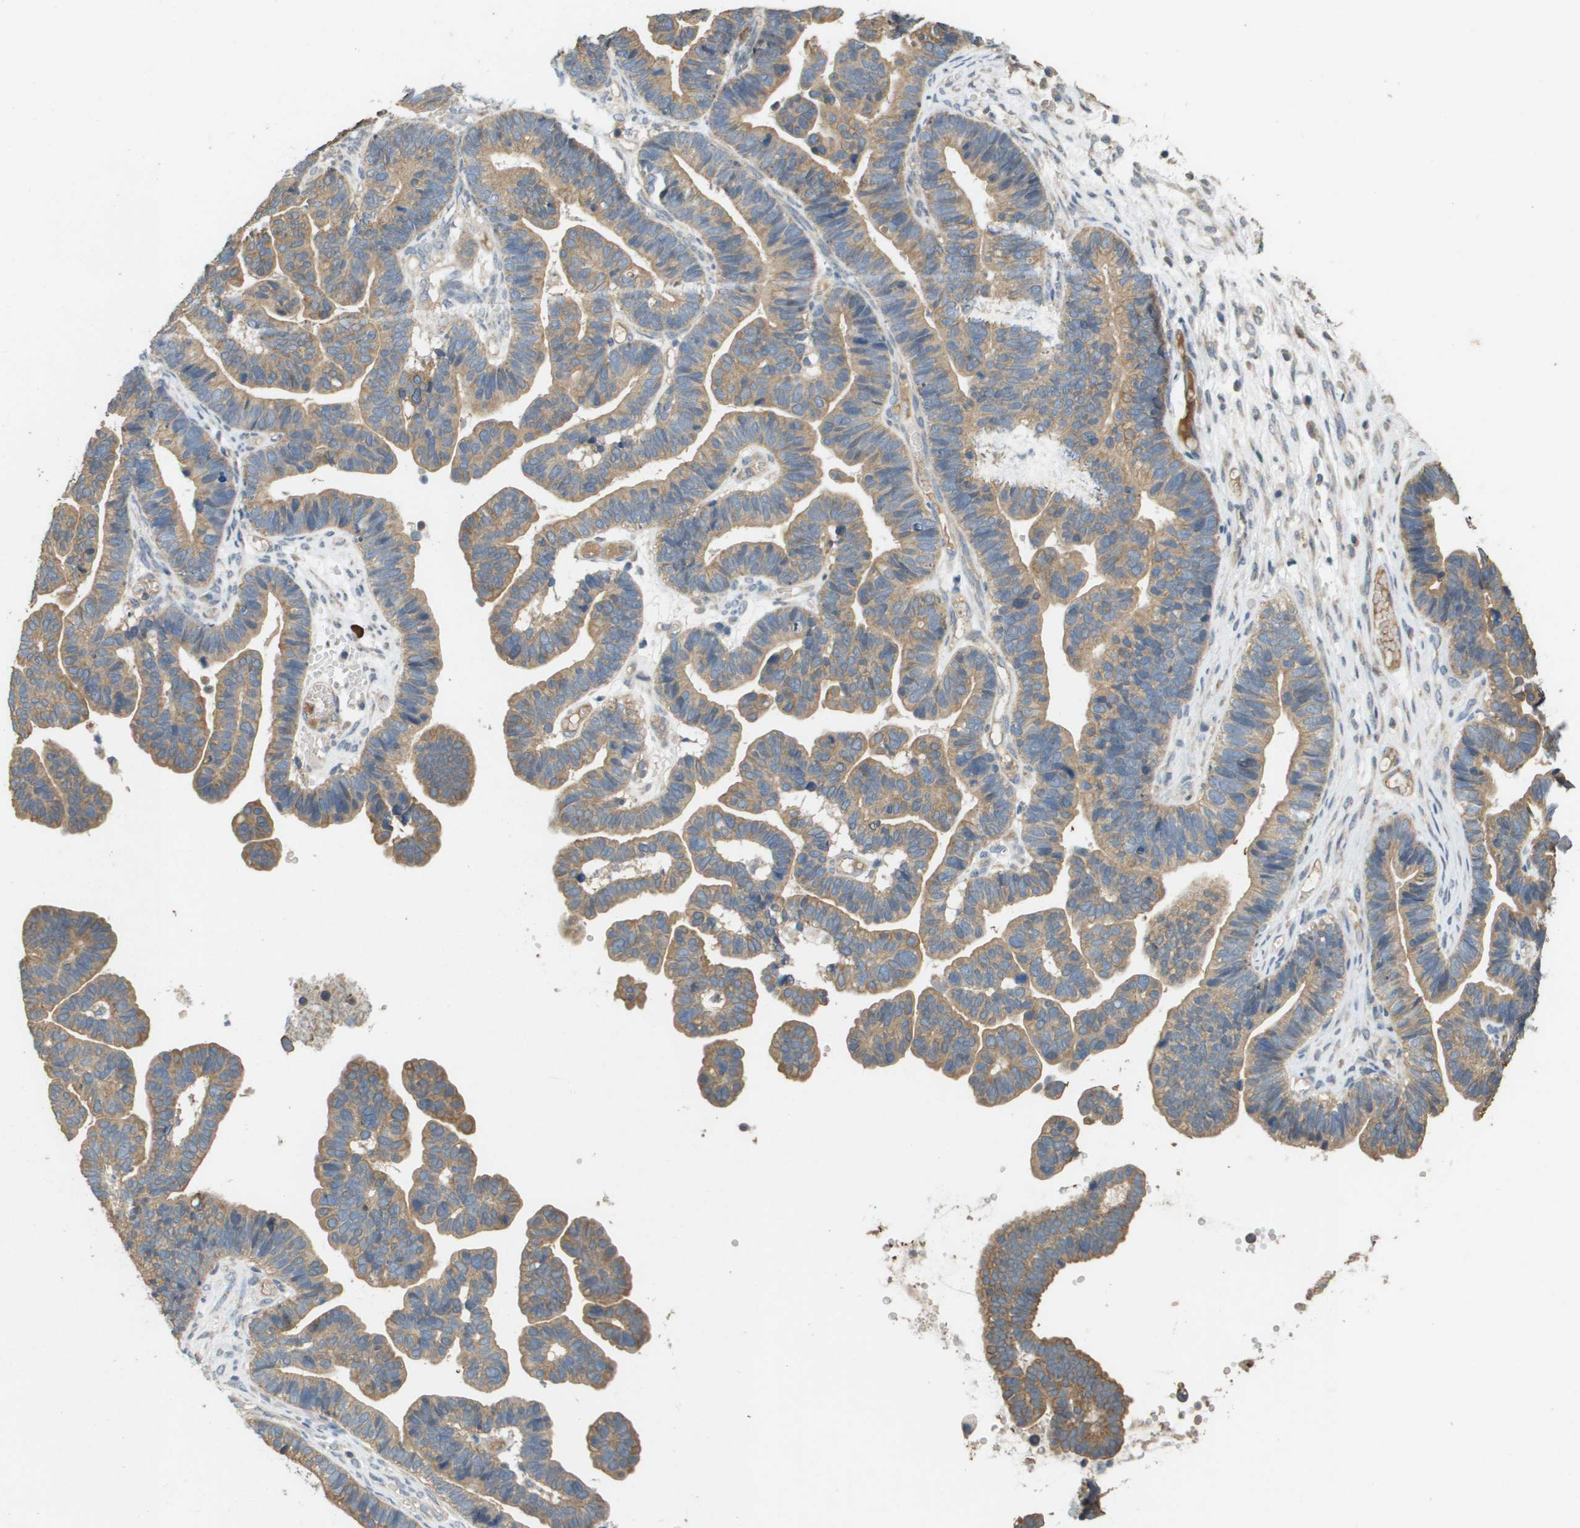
{"staining": {"intensity": "moderate", "quantity": ">75%", "location": "cytoplasmic/membranous"}, "tissue": "ovarian cancer", "cell_type": "Tumor cells", "image_type": "cancer", "snomed": [{"axis": "morphology", "description": "Cystadenocarcinoma, serous, NOS"}, {"axis": "topography", "description": "Ovary"}], "caption": "Ovarian serous cystadenocarcinoma stained for a protein (brown) shows moderate cytoplasmic/membranous positive expression in about >75% of tumor cells.", "gene": "KRT23", "patient": {"sex": "female", "age": 56}}